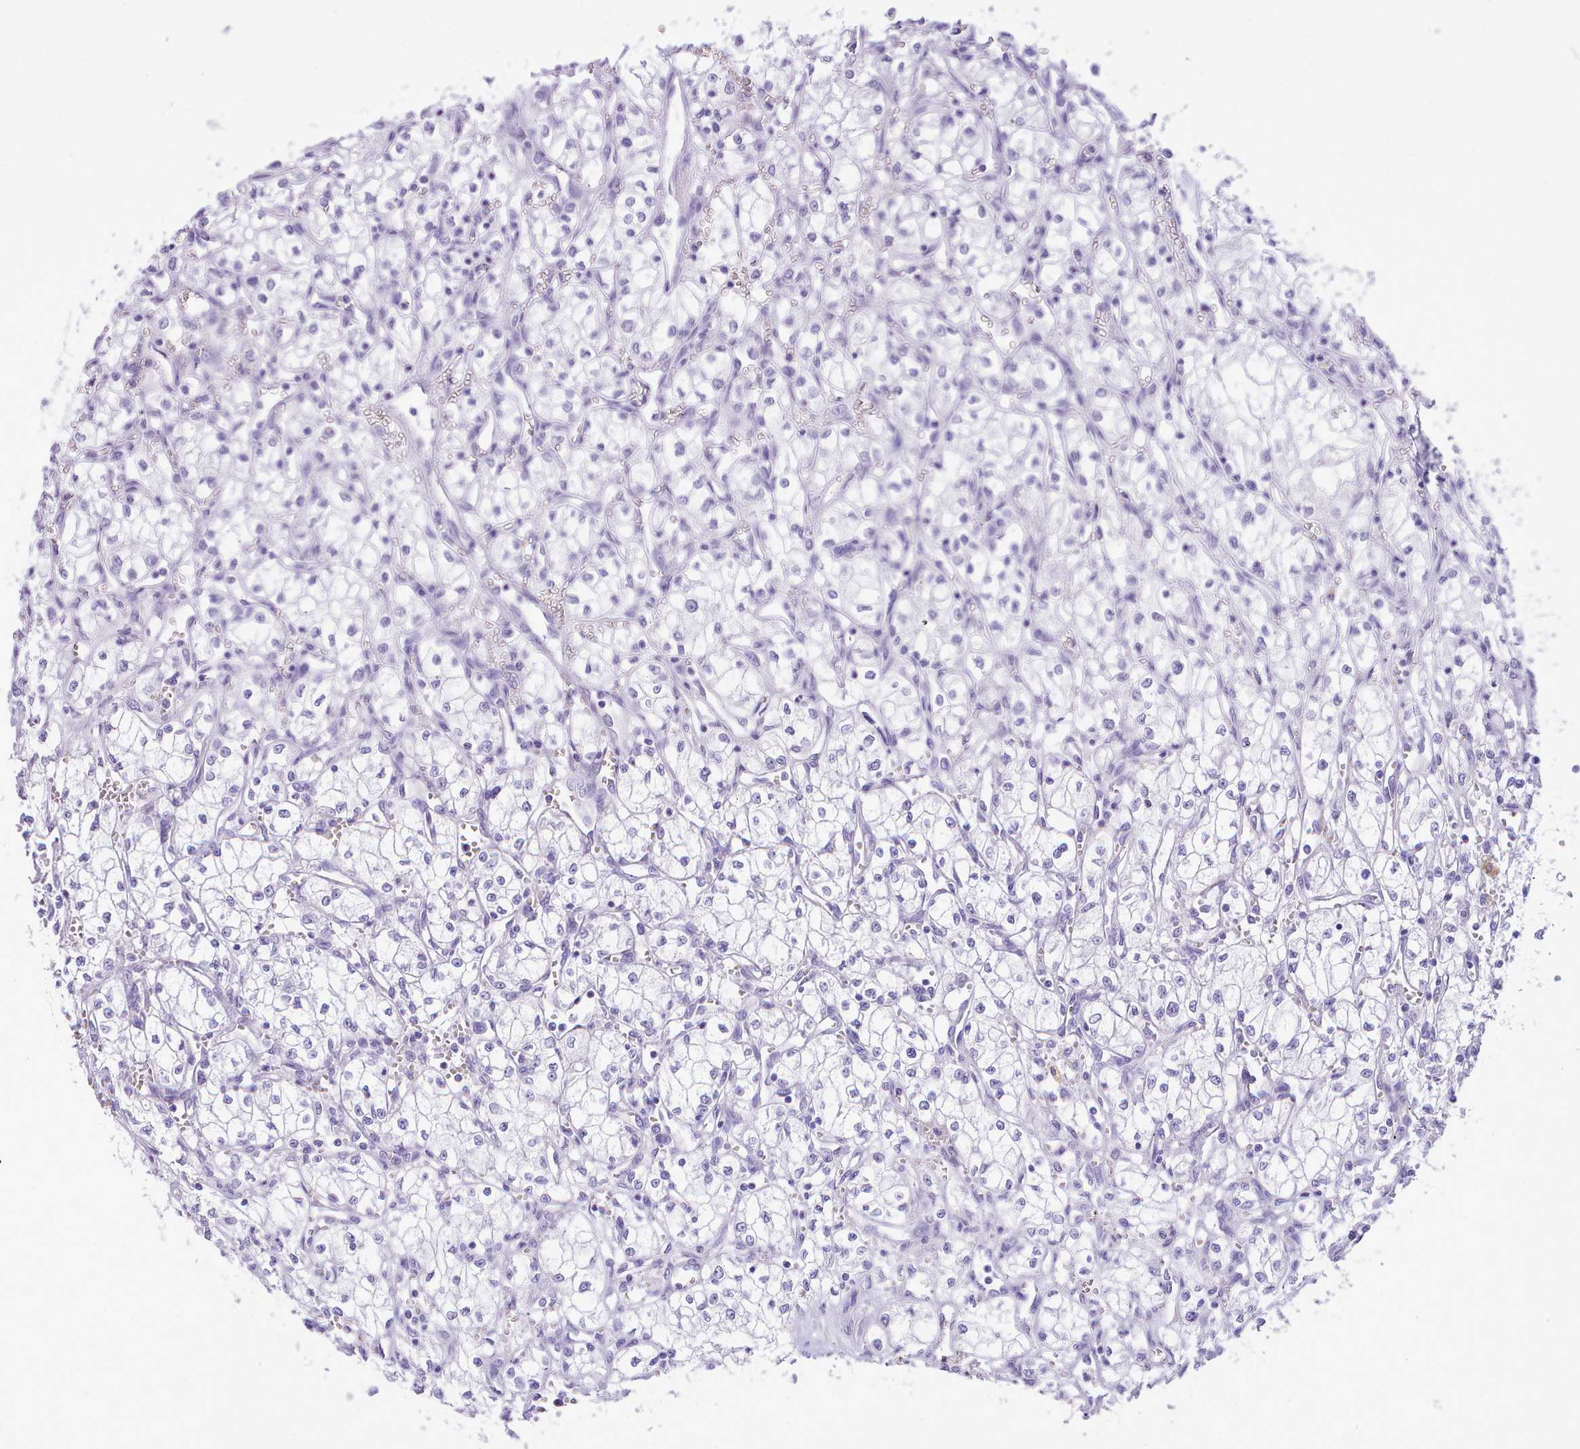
{"staining": {"intensity": "negative", "quantity": "none", "location": "none"}, "tissue": "renal cancer", "cell_type": "Tumor cells", "image_type": "cancer", "snomed": [{"axis": "morphology", "description": "Adenocarcinoma, NOS"}, {"axis": "topography", "description": "Kidney"}], "caption": "Tumor cells show no significant expression in renal cancer (adenocarcinoma).", "gene": "LRRC37A", "patient": {"sex": "male", "age": 59}}